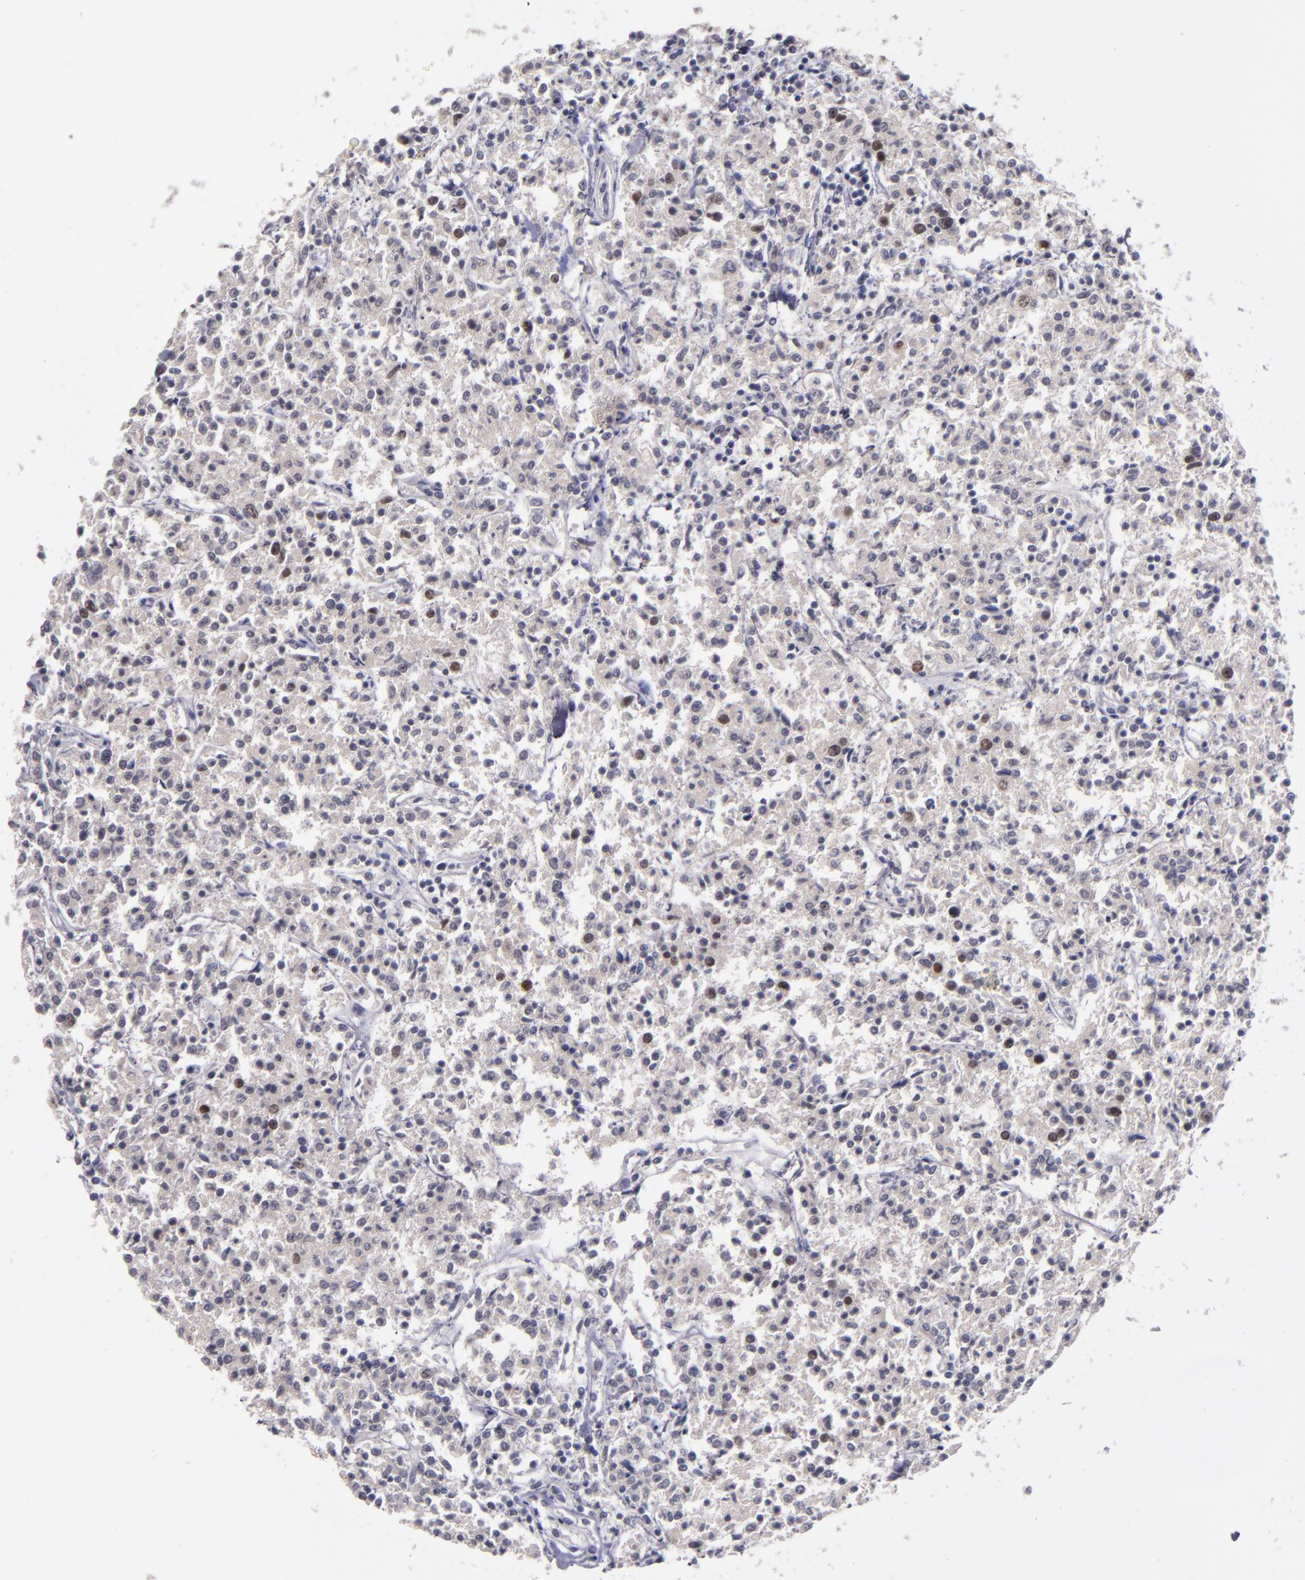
{"staining": {"intensity": "strong", "quantity": "<25%", "location": "nuclear"}, "tissue": "lymphoma", "cell_type": "Tumor cells", "image_type": "cancer", "snomed": [{"axis": "morphology", "description": "Malignant lymphoma, non-Hodgkin's type, Low grade"}, {"axis": "topography", "description": "Small intestine"}], "caption": "Malignant lymphoma, non-Hodgkin's type (low-grade) stained for a protein reveals strong nuclear positivity in tumor cells. The protein is stained brown, and the nuclei are stained in blue (DAB (3,3'-diaminobenzidine) IHC with brightfield microscopy, high magnification).", "gene": "CDC7", "patient": {"sex": "female", "age": 59}}